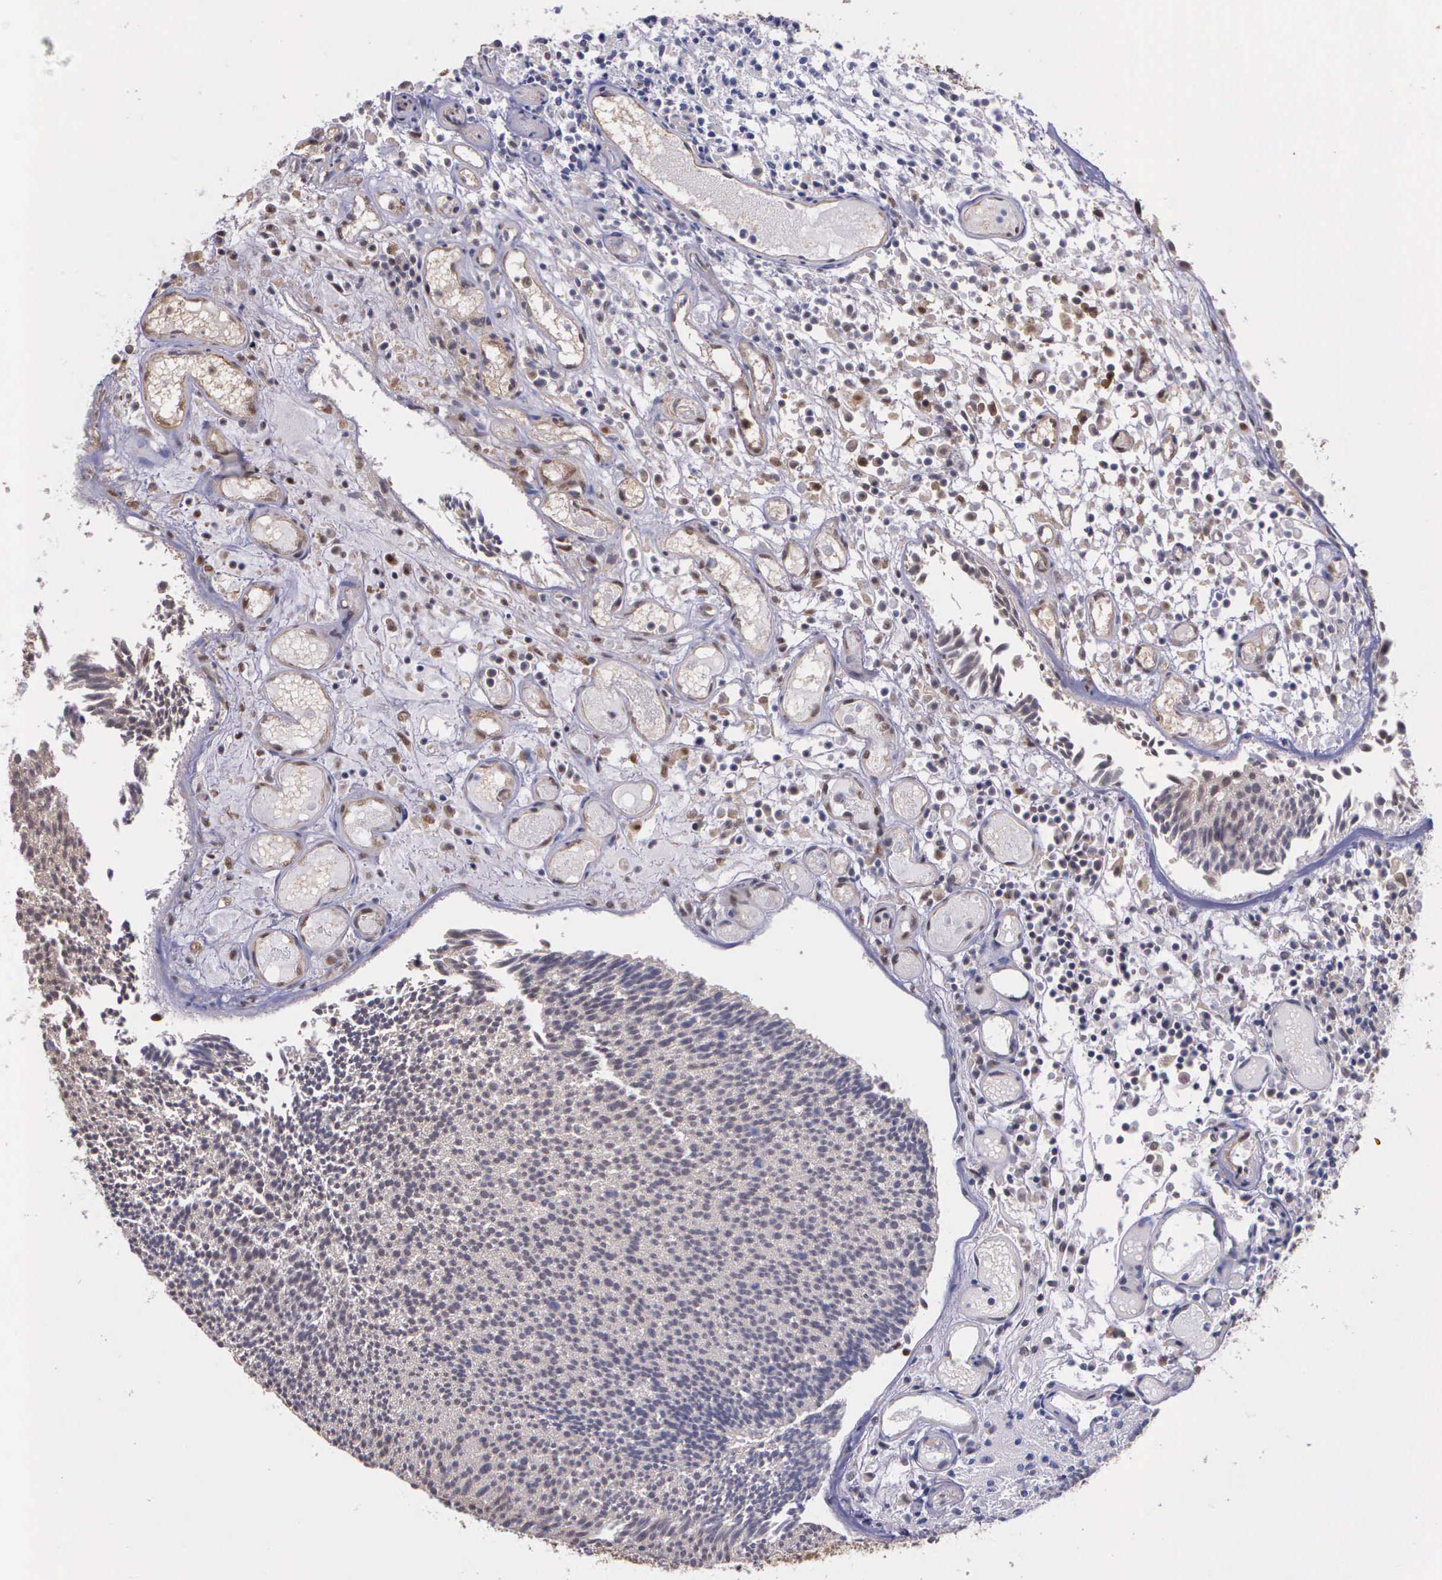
{"staining": {"intensity": "moderate", "quantity": ">75%", "location": "cytoplasmic/membranous,nuclear"}, "tissue": "urothelial cancer", "cell_type": "Tumor cells", "image_type": "cancer", "snomed": [{"axis": "morphology", "description": "Urothelial carcinoma, Low grade"}, {"axis": "topography", "description": "Urinary bladder"}], "caption": "Human urothelial carcinoma (low-grade) stained with a brown dye exhibits moderate cytoplasmic/membranous and nuclear positive expression in approximately >75% of tumor cells.", "gene": "PSMC1", "patient": {"sex": "male", "age": 85}}